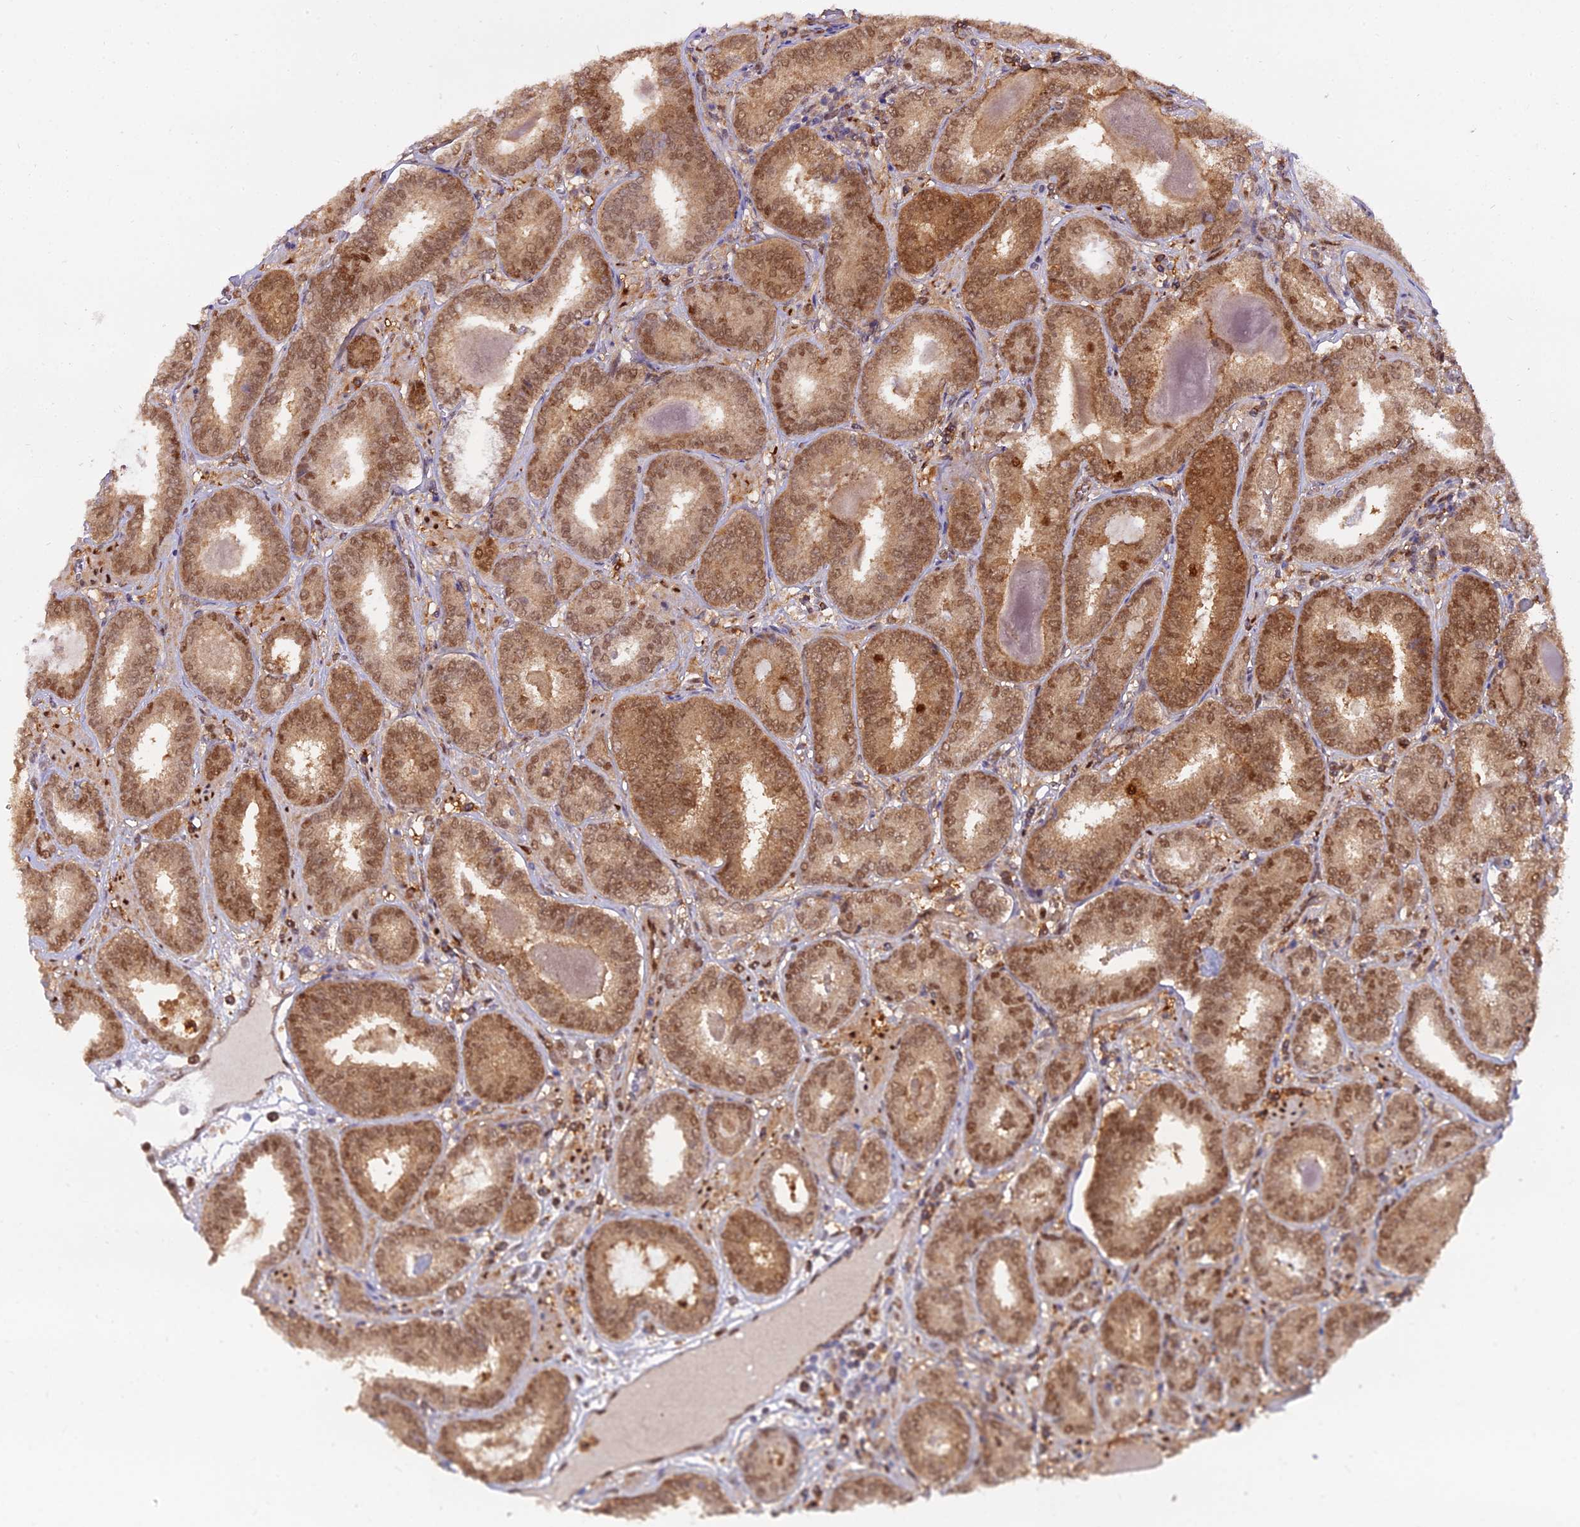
{"staining": {"intensity": "moderate", "quantity": ">75%", "location": "cytoplasmic/membranous,nuclear"}, "tissue": "prostate cancer", "cell_type": "Tumor cells", "image_type": "cancer", "snomed": [{"axis": "morphology", "description": "Adenocarcinoma, High grade"}, {"axis": "topography", "description": "Prostate"}], "caption": "Moderate cytoplasmic/membranous and nuclear expression is identified in about >75% of tumor cells in prostate high-grade adenocarcinoma. (Brightfield microscopy of DAB IHC at high magnification).", "gene": "NPEPL1", "patient": {"sex": "male", "age": 72}}